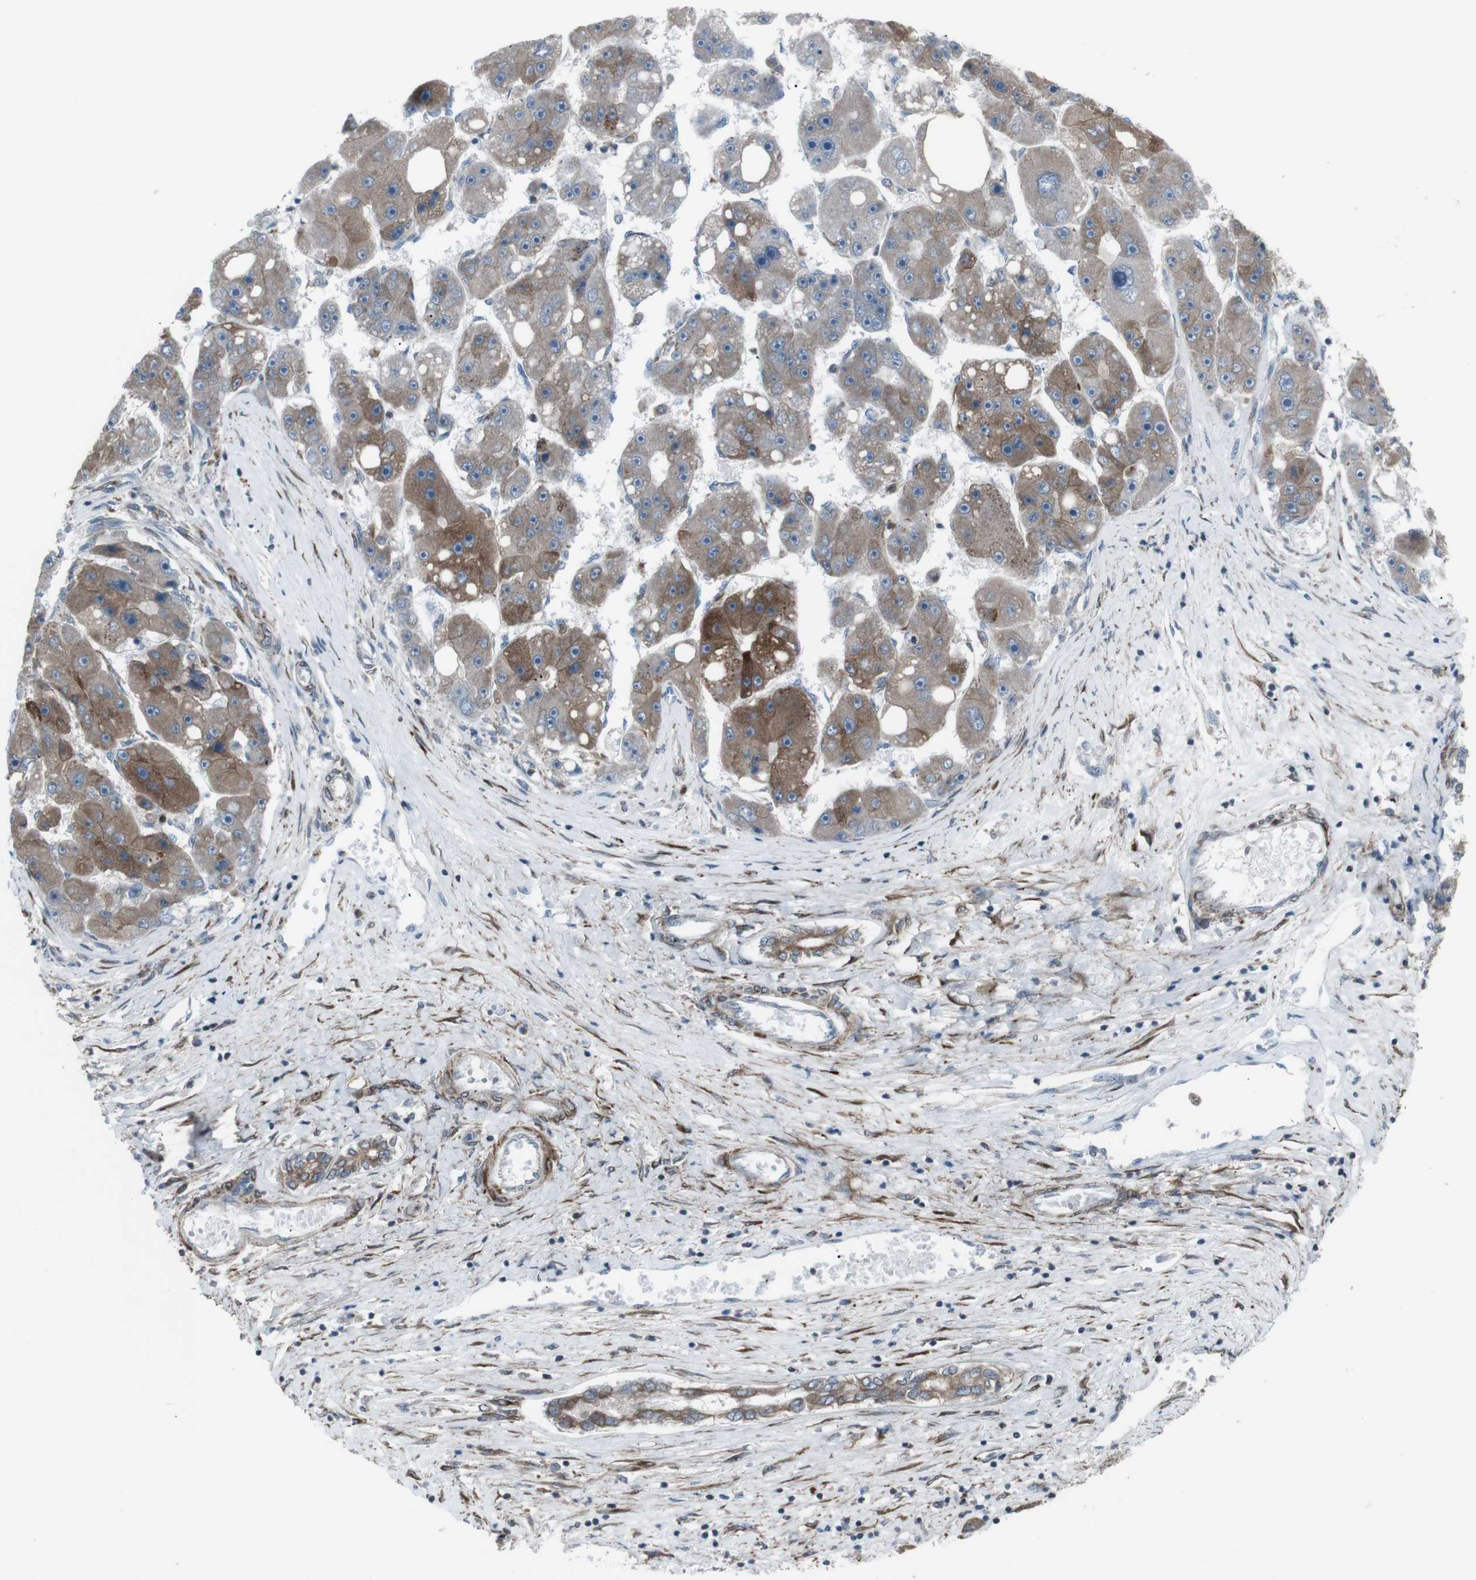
{"staining": {"intensity": "moderate", "quantity": "<25%", "location": "cytoplasmic/membranous"}, "tissue": "liver cancer", "cell_type": "Tumor cells", "image_type": "cancer", "snomed": [{"axis": "morphology", "description": "Carcinoma, Hepatocellular, NOS"}, {"axis": "topography", "description": "Liver"}], "caption": "The histopathology image demonstrates a brown stain indicating the presence of a protein in the cytoplasmic/membranous of tumor cells in liver hepatocellular carcinoma.", "gene": "LNPK", "patient": {"sex": "female", "age": 61}}